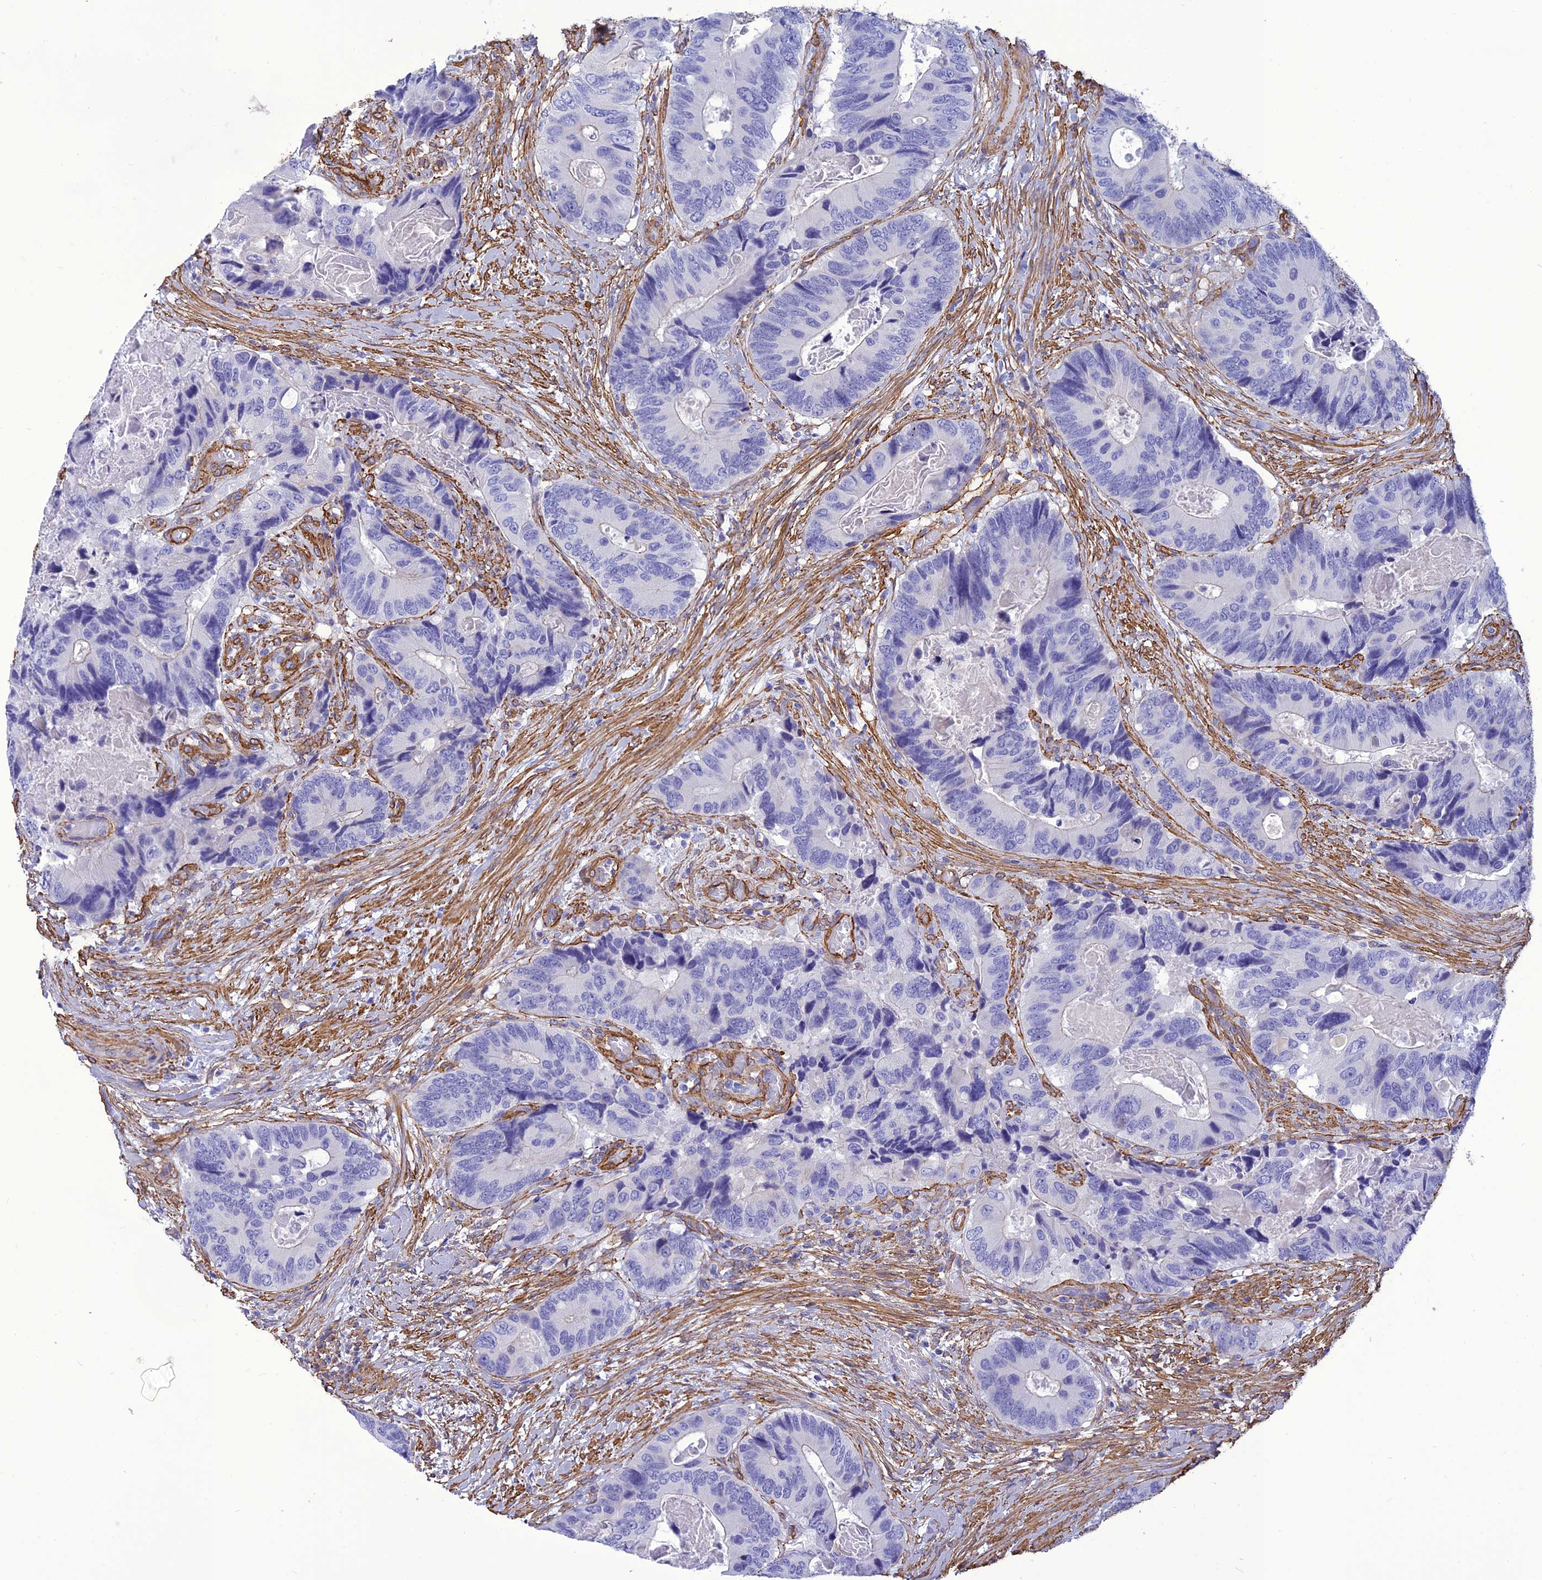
{"staining": {"intensity": "negative", "quantity": "none", "location": "none"}, "tissue": "colorectal cancer", "cell_type": "Tumor cells", "image_type": "cancer", "snomed": [{"axis": "morphology", "description": "Adenocarcinoma, NOS"}, {"axis": "topography", "description": "Colon"}], "caption": "Immunohistochemical staining of human colorectal cancer (adenocarcinoma) reveals no significant staining in tumor cells.", "gene": "NKD1", "patient": {"sex": "male", "age": 84}}